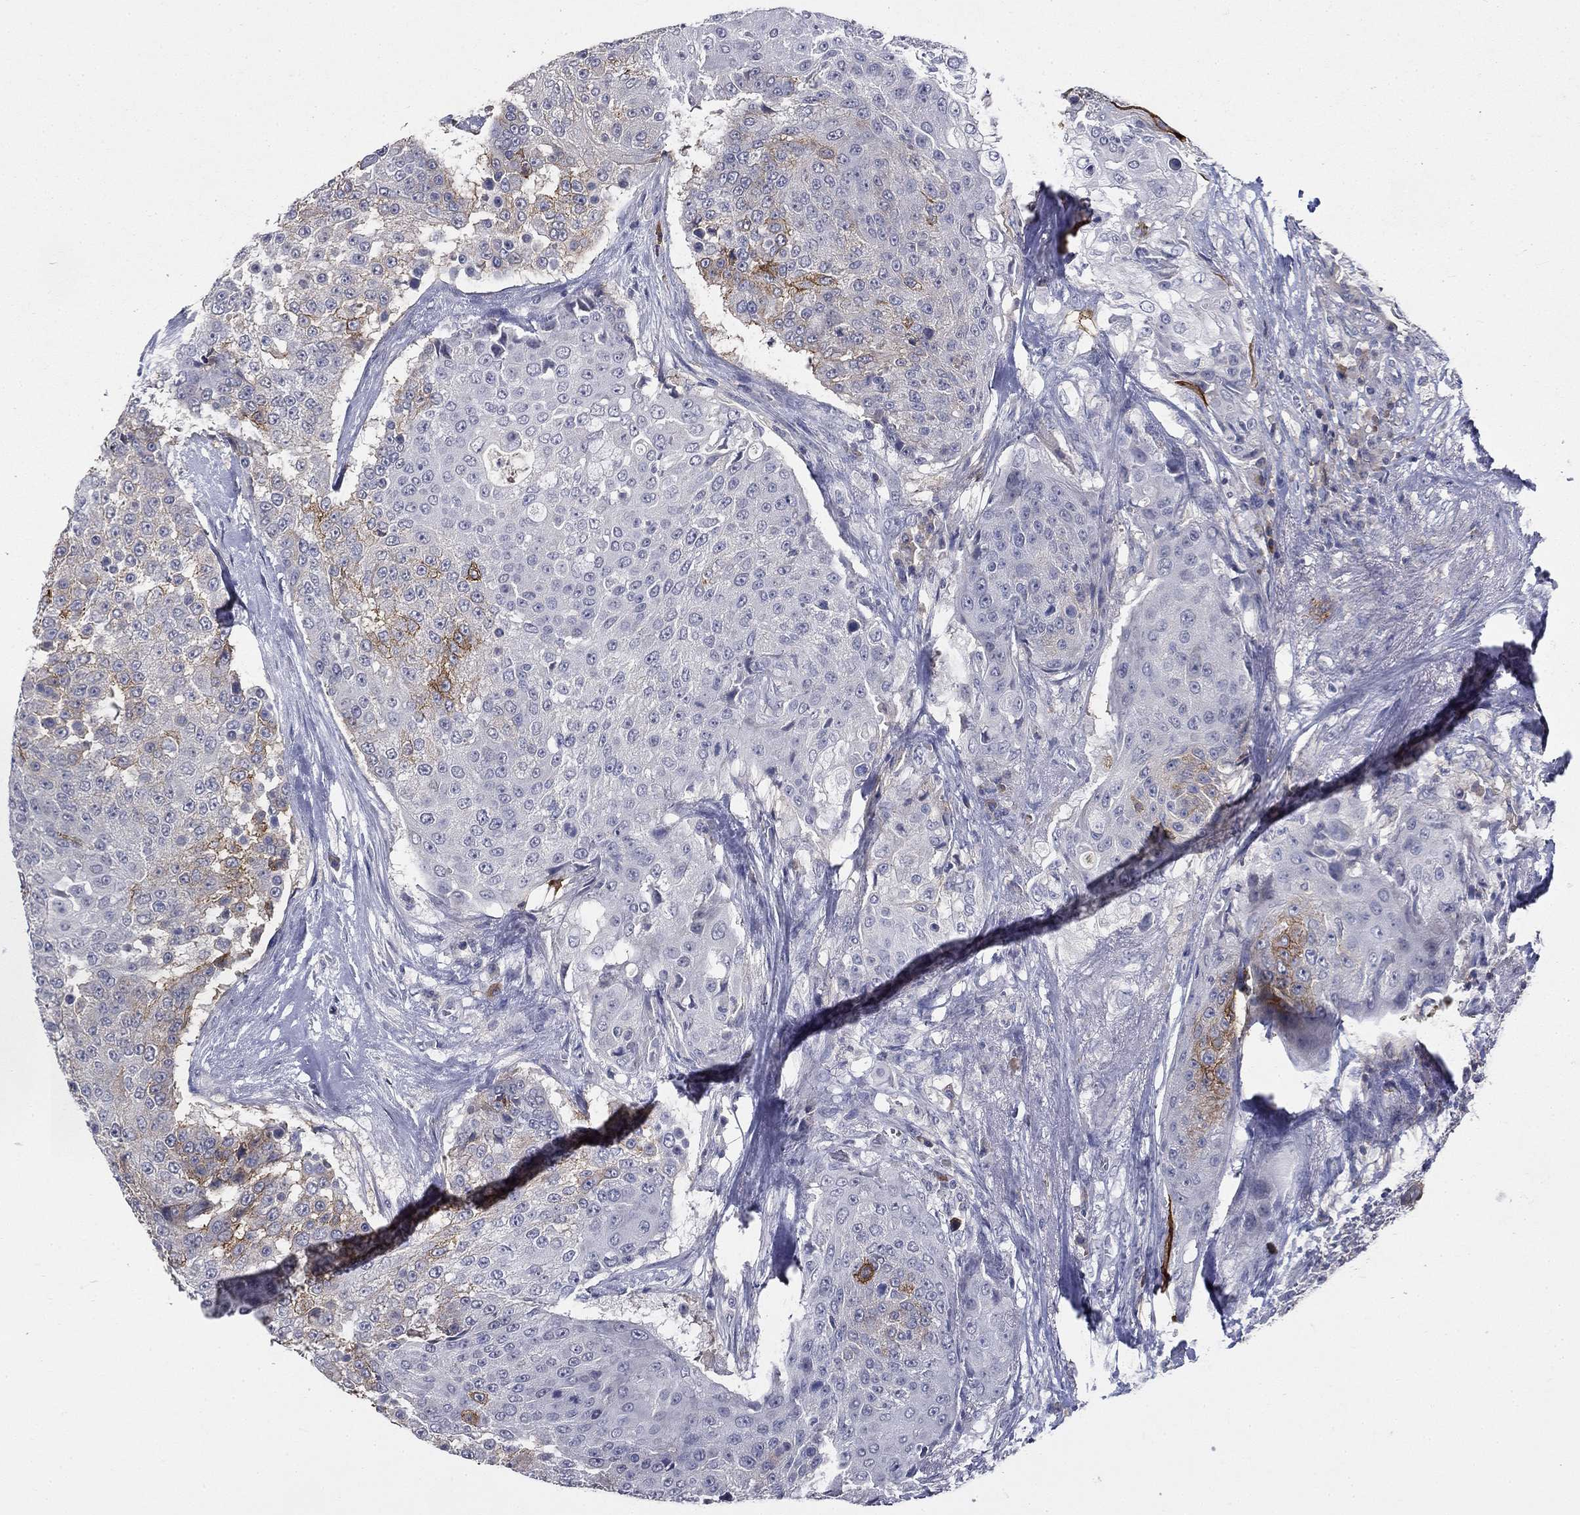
{"staining": {"intensity": "strong", "quantity": "<25%", "location": "cytoplasmic/membranous"}, "tissue": "urothelial cancer", "cell_type": "Tumor cells", "image_type": "cancer", "snomed": [{"axis": "morphology", "description": "Urothelial carcinoma, High grade"}, {"axis": "topography", "description": "Urinary bladder"}], "caption": "Approximately <25% of tumor cells in human urothelial carcinoma (high-grade) demonstrate strong cytoplasmic/membranous protein staining as visualized by brown immunohistochemical staining.", "gene": "CD274", "patient": {"sex": "female", "age": 63}}